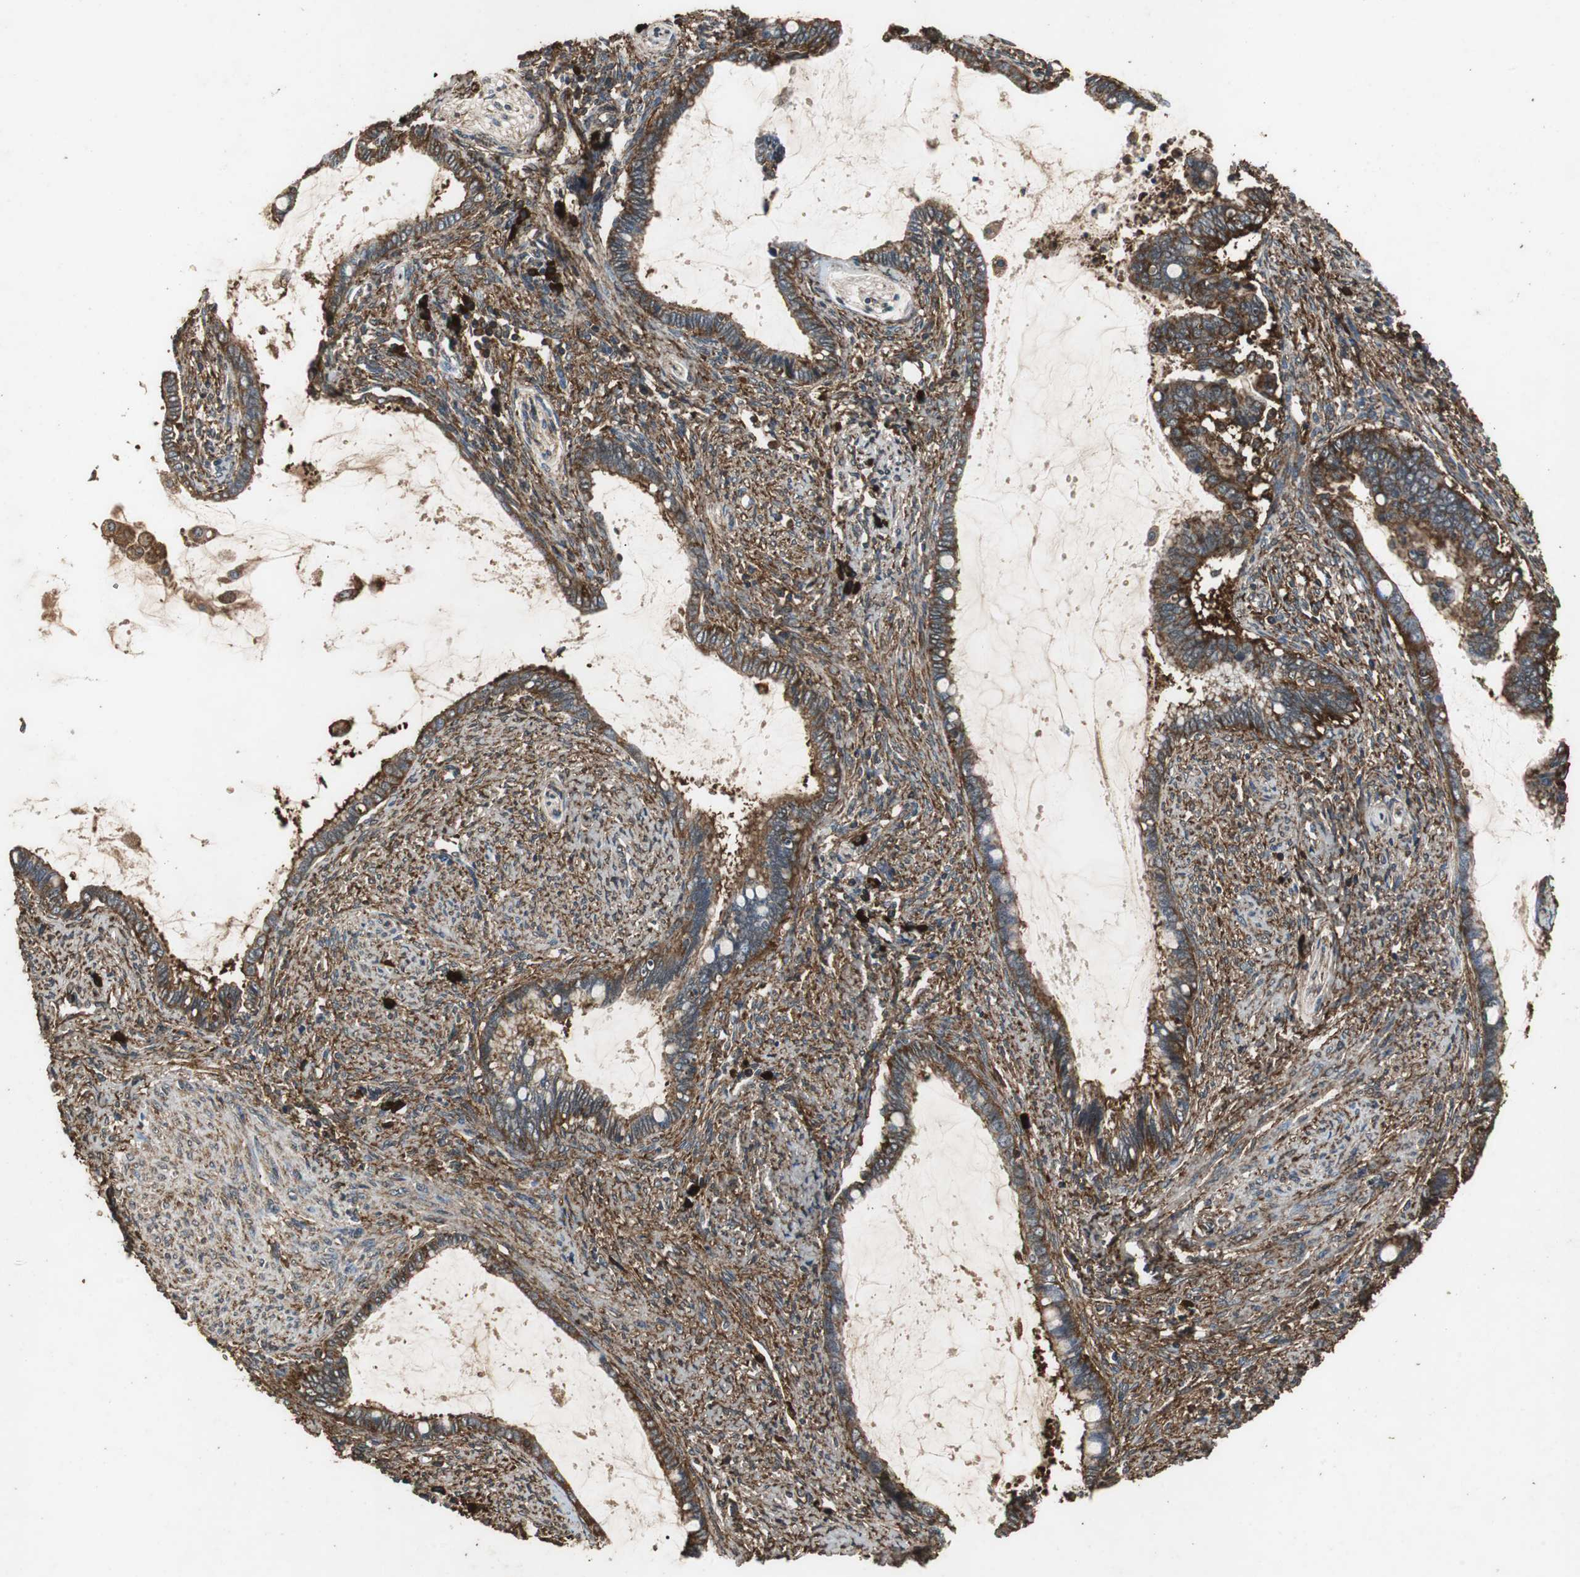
{"staining": {"intensity": "strong", "quantity": ">75%", "location": "cytoplasmic/membranous"}, "tissue": "cervical cancer", "cell_type": "Tumor cells", "image_type": "cancer", "snomed": [{"axis": "morphology", "description": "Adenocarcinoma, NOS"}, {"axis": "topography", "description": "Cervix"}], "caption": "Protein expression analysis of cervical cancer displays strong cytoplasmic/membranous staining in about >75% of tumor cells. (DAB (3,3'-diaminobenzidine) IHC, brown staining for protein, blue staining for nuclei).", "gene": "NAA10", "patient": {"sex": "female", "age": 44}}